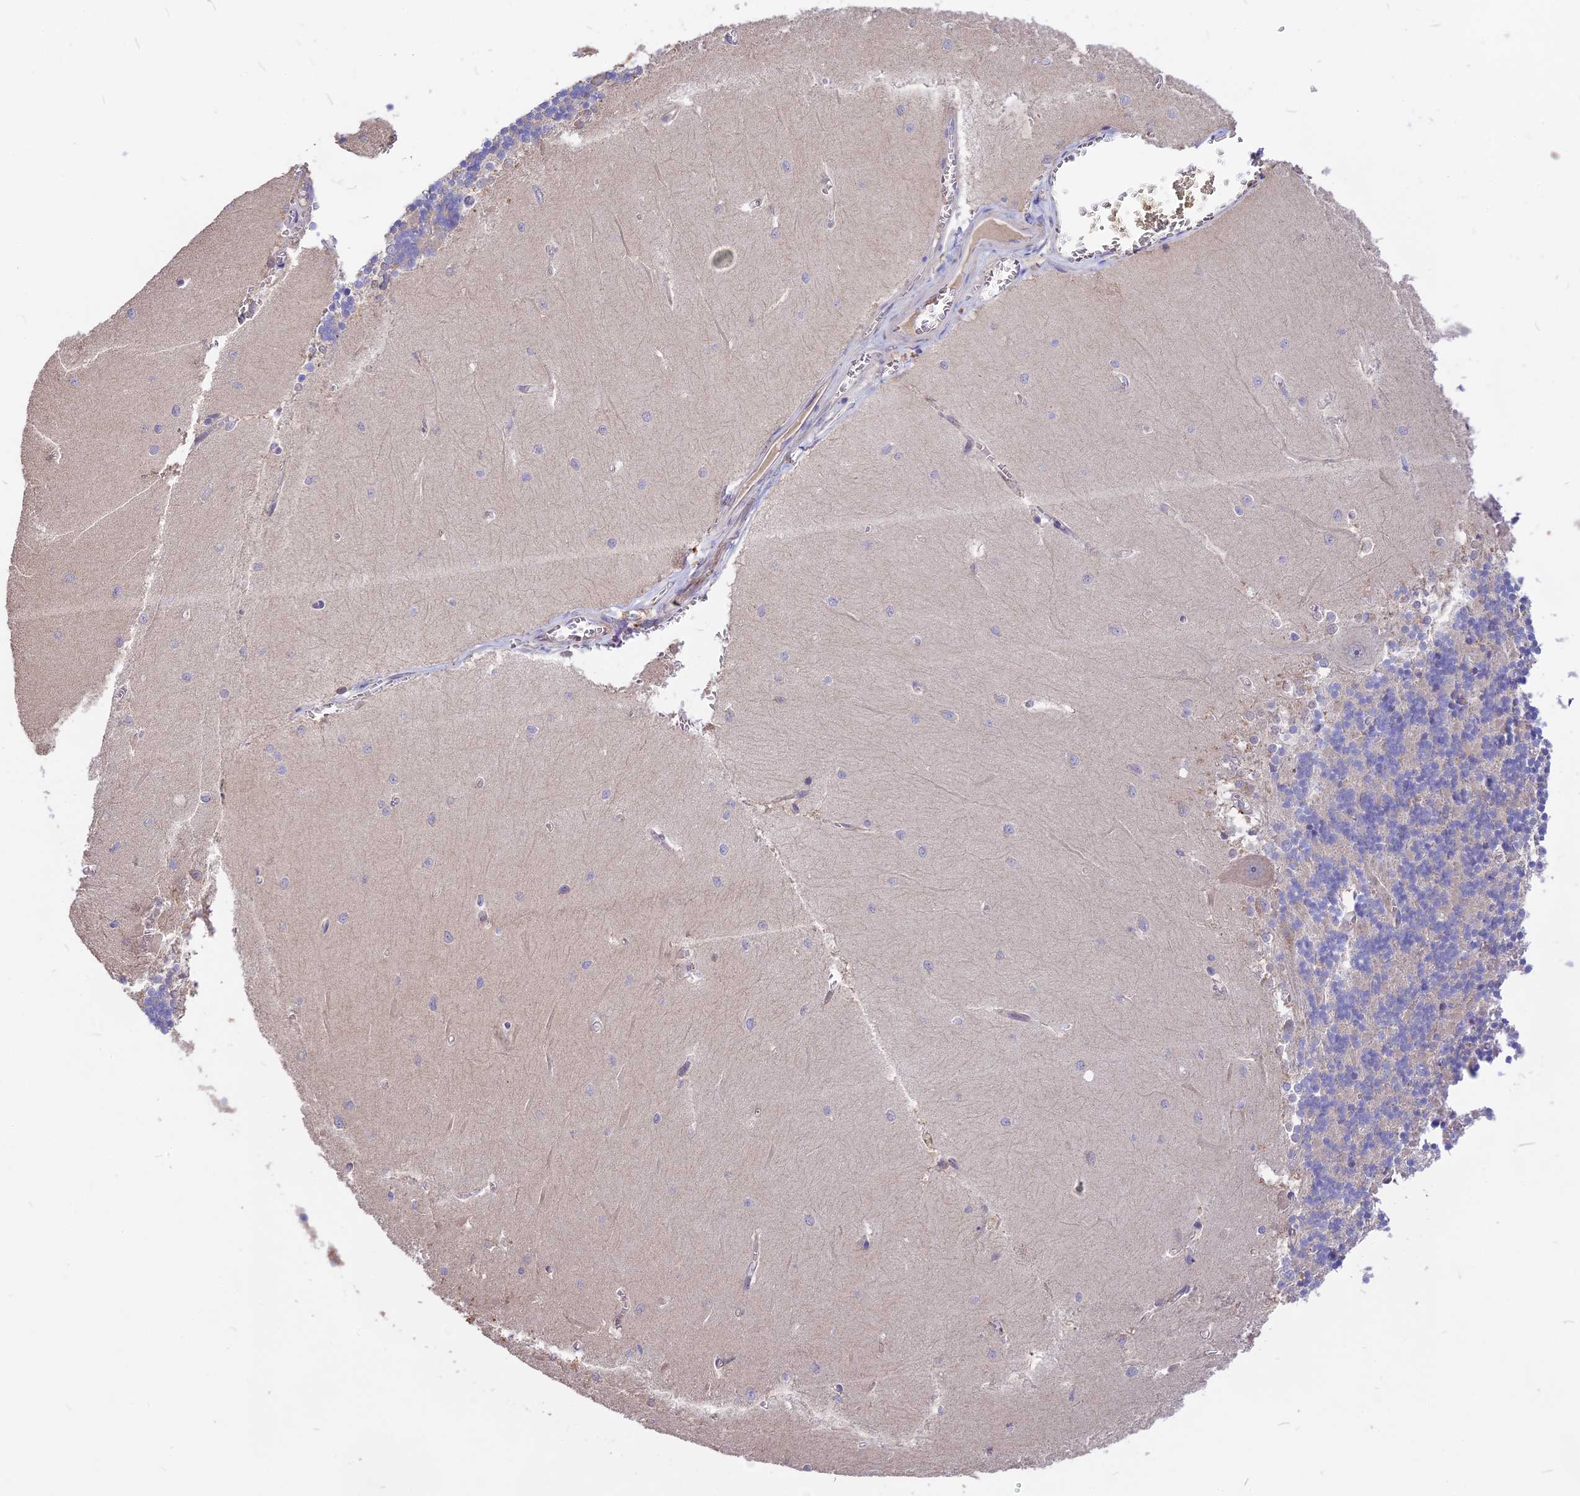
{"staining": {"intensity": "negative", "quantity": "none", "location": "none"}, "tissue": "cerebellum", "cell_type": "Cells in granular layer", "image_type": "normal", "snomed": [{"axis": "morphology", "description": "Normal tissue, NOS"}, {"axis": "topography", "description": "Cerebellum"}], "caption": "A histopathology image of cerebellum stained for a protein displays no brown staining in cells in granular layer. Brightfield microscopy of immunohistochemistry (IHC) stained with DAB (brown) and hematoxylin (blue), captured at high magnification.", "gene": "NUDT8", "patient": {"sex": "male", "age": 37}}